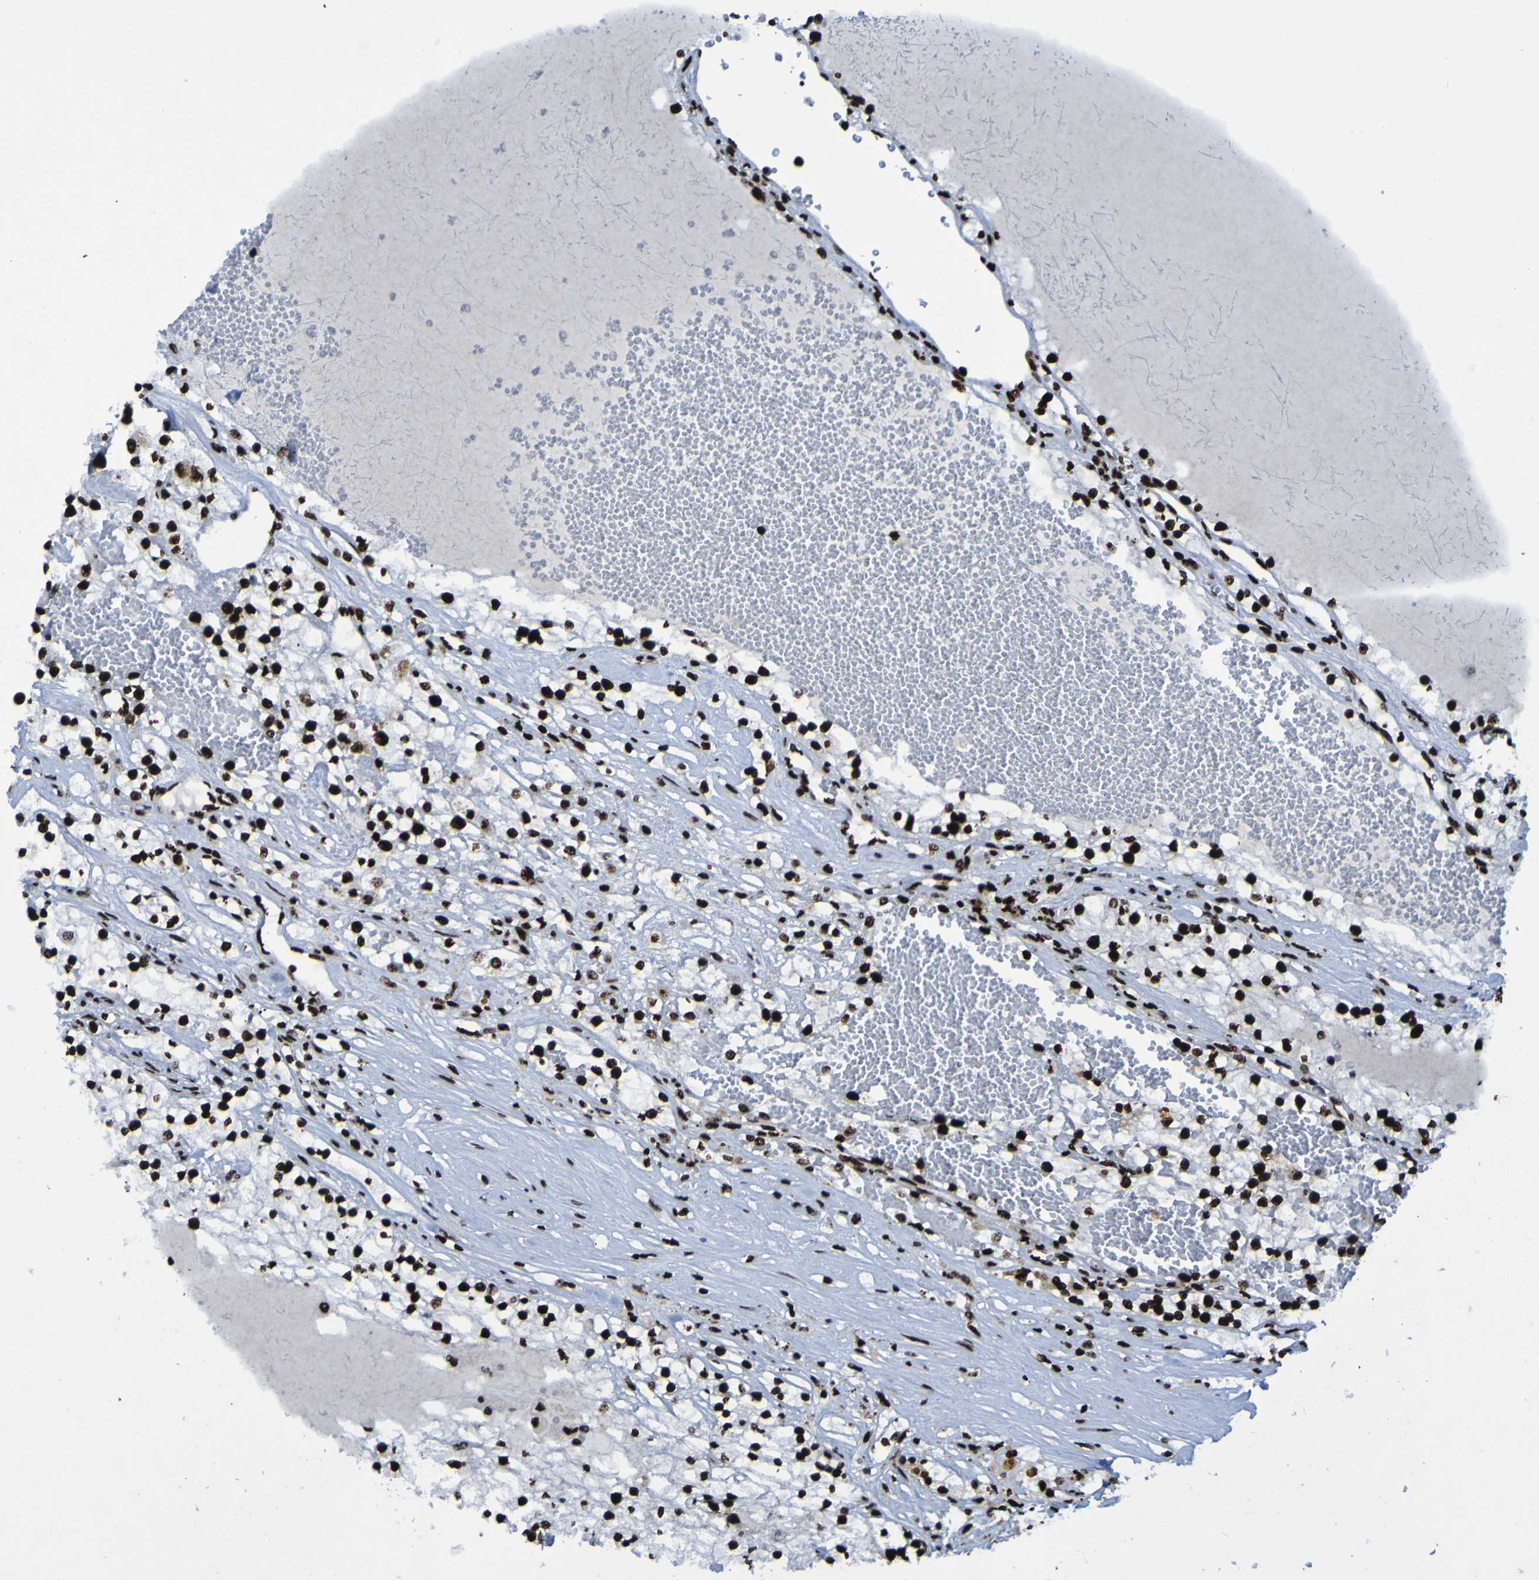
{"staining": {"intensity": "strong", "quantity": ">75%", "location": "nuclear"}, "tissue": "renal cancer", "cell_type": "Tumor cells", "image_type": "cancer", "snomed": [{"axis": "morphology", "description": "Adenocarcinoma, NOS"}, {"axis": "topography", "description": "Kidney"}], "caption": "A brown stain highlights strong nuclear expression of a protein in human renal cancer tumor cells.", "gene": "NPM1", "patient": {"sex": "male", "age": 68}}